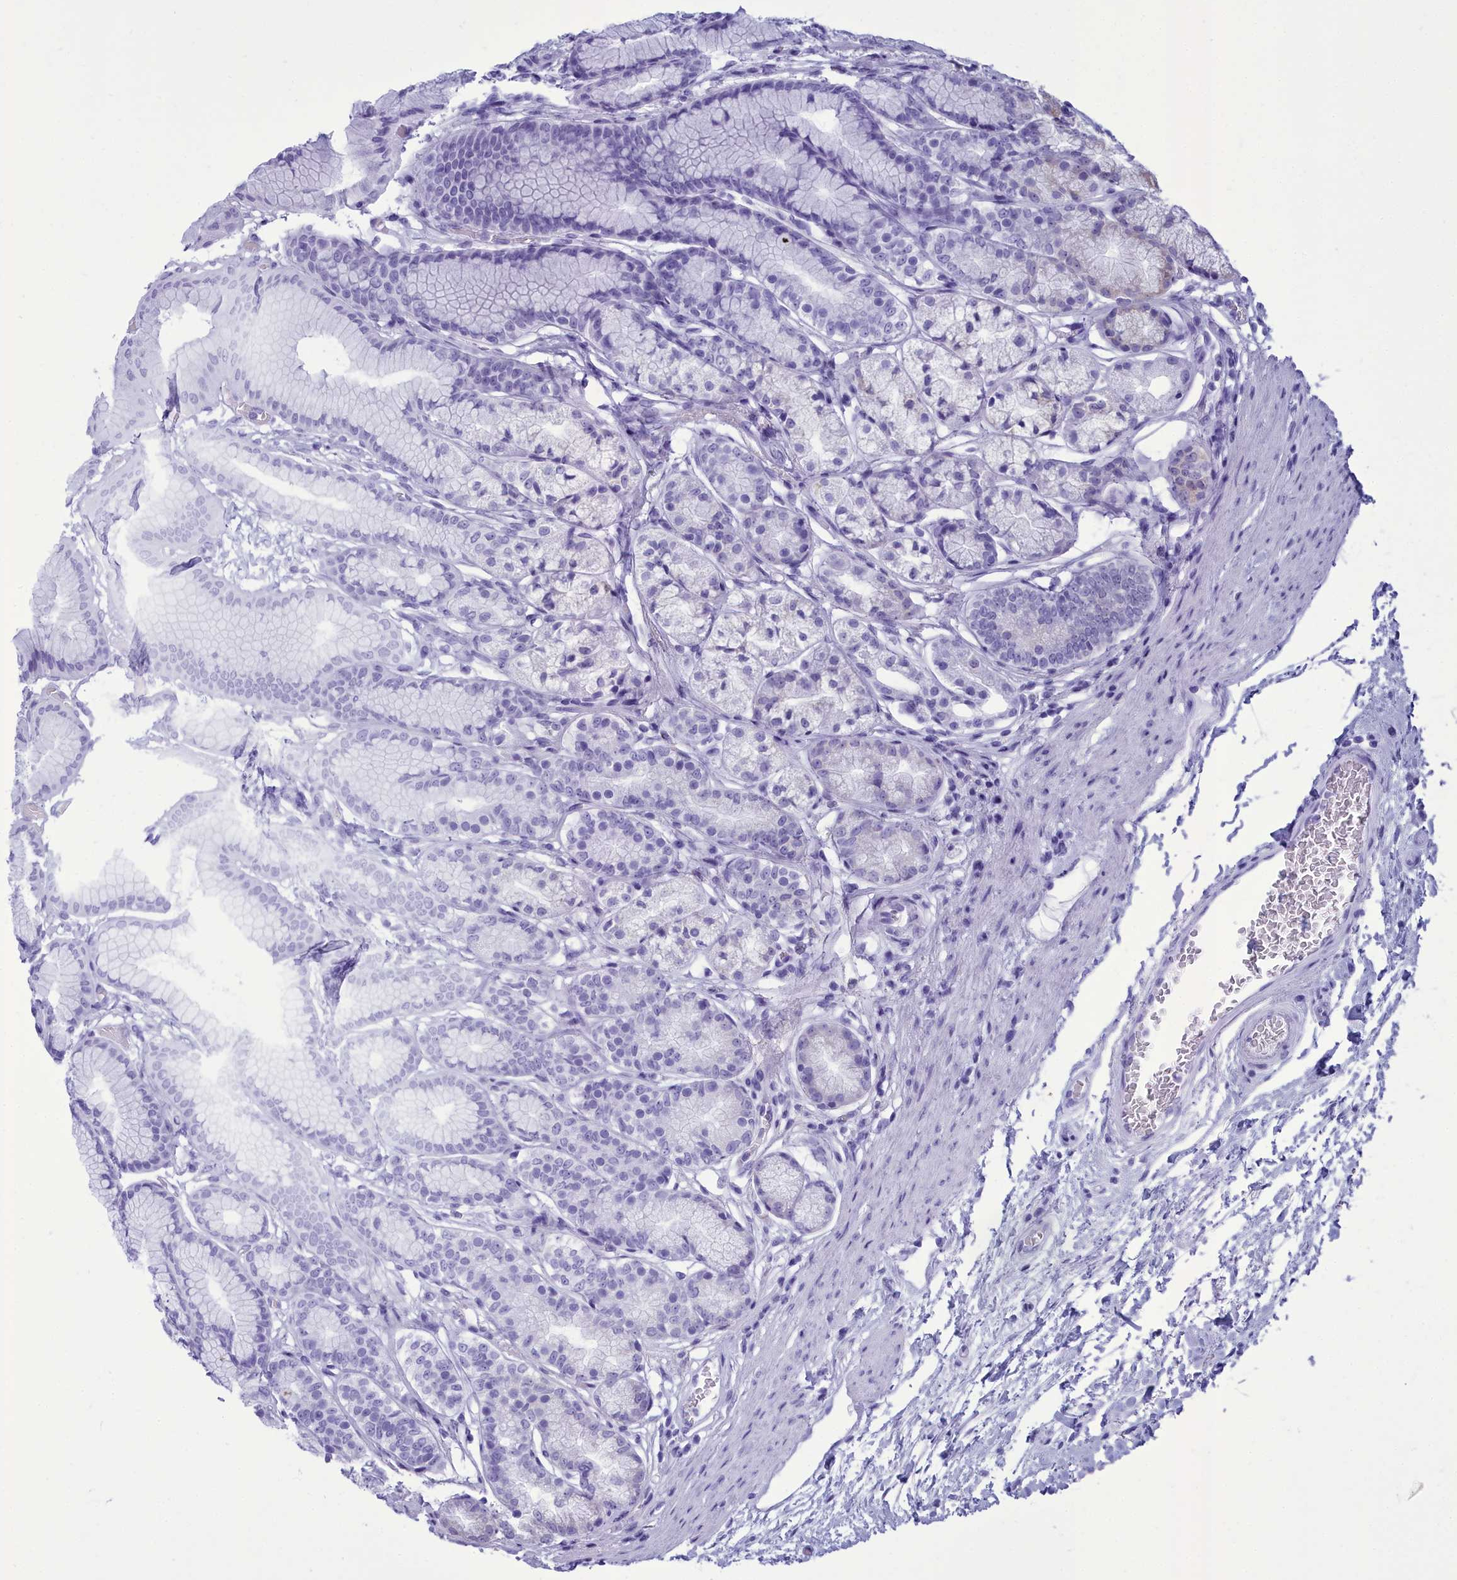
{"staining": {"intensity": "moderate", "quantity": "<25%", "location": "cytoplasmic/membranous"}, "tissue": "stomach", "cell_type": "Glandular cells", "image_type": "normal", "snomed": [{"axis": "morphology", "description": "Normal tissue, NOS"}, {"axis": "morphology", "description": "Adenocarcinoma, NOS"}, {"axis": "morphology", "description": "Adenocarcinoma, High grade"}, {"axis": "topography", "description": "Stomach, upper"}, {"axis": "topography", "description": "Stomach"}], "caption": "This is a photomicrograph of IHC staining of unremarkable stomach, which shows moderate staining in the cytoplasmic/membranous of glandular cells.", "gene": "CEACAM19", "patient": {"sex": "female", "age": 65}}